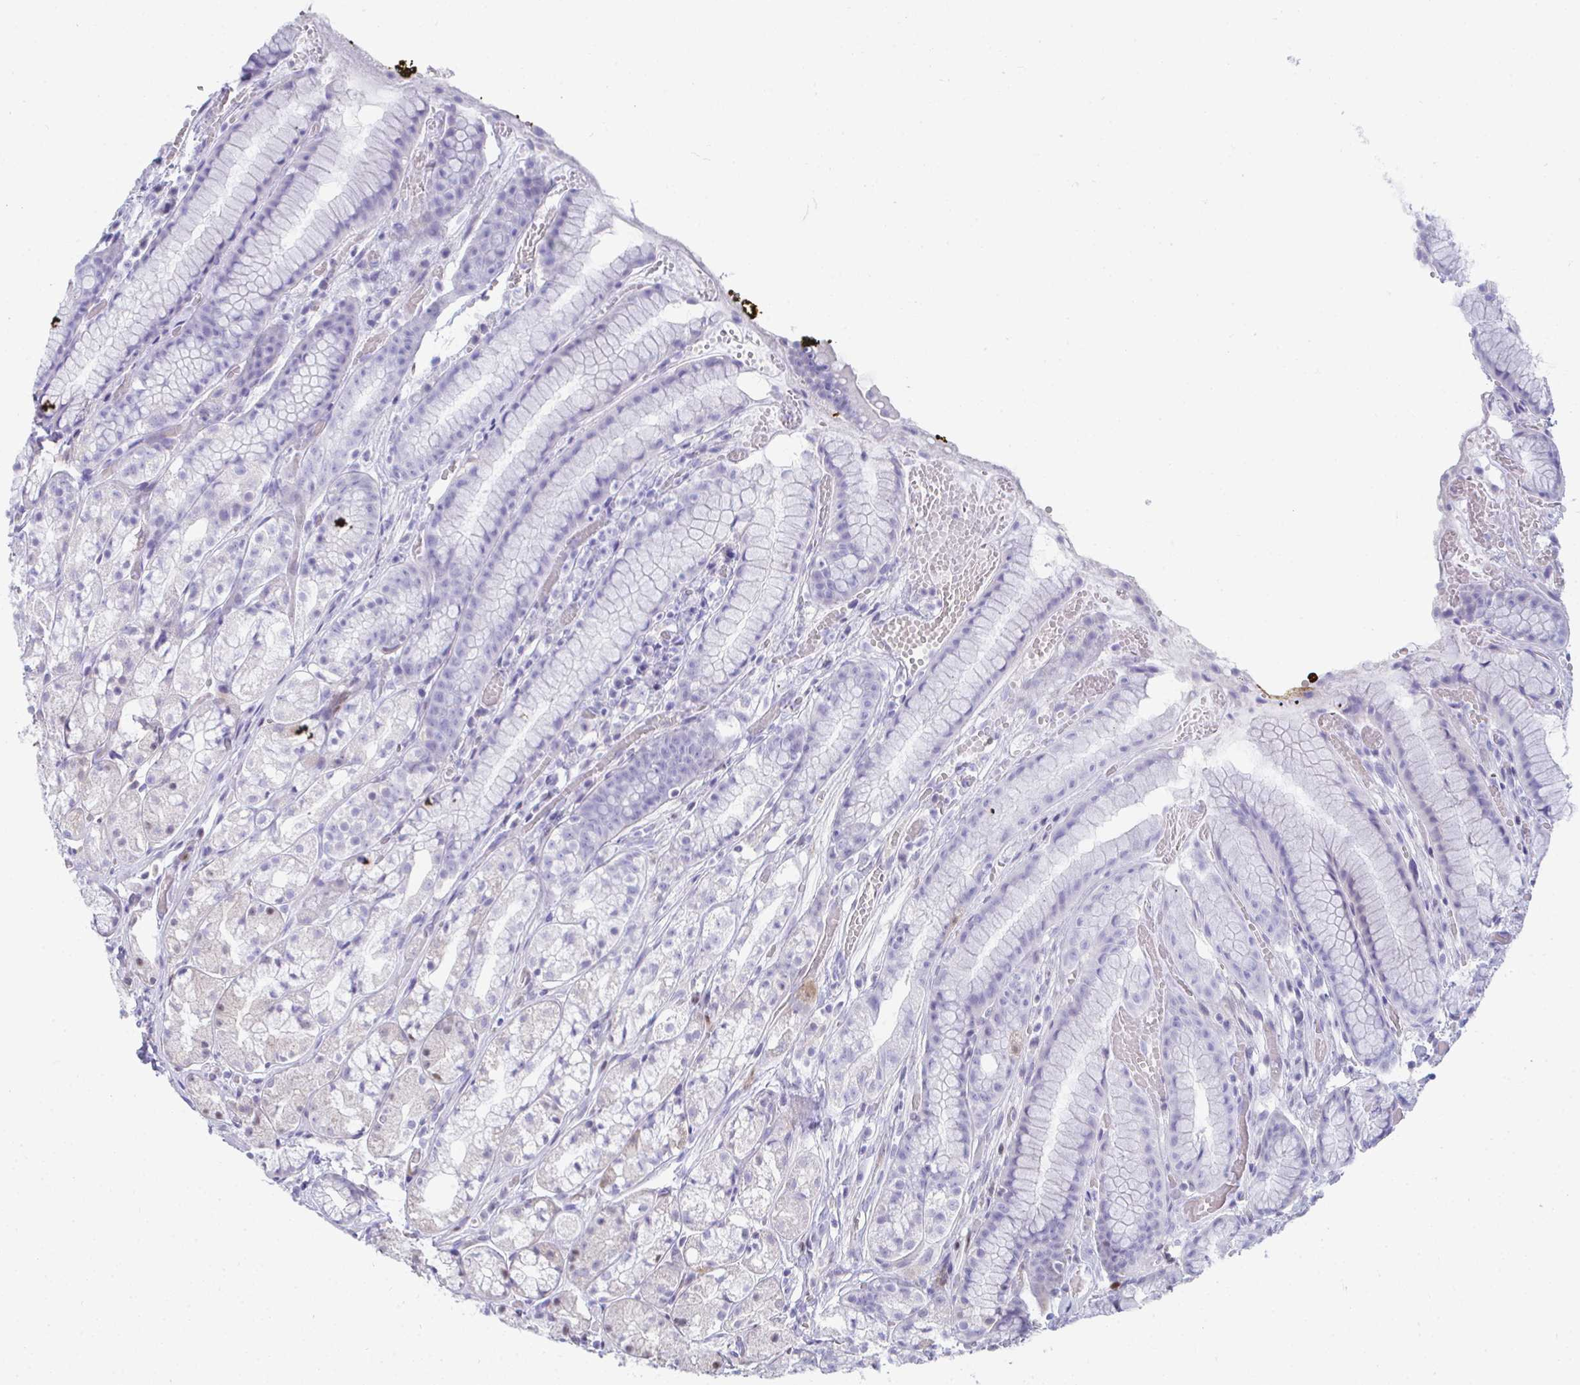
{"staining": {"intensity": "negative", "quantity": "none", "location": "none"}, "tissue": "stomach", "cell_type": "Glandular cells", "image_type": "normal", "snomed": [{"axis": "morphology", "description": "Normal tissue, NOS"}, {"axis": "topography", "description": "Smooth muscle"}, {"axis": "topography", "description": "Stomach"}], "caption": "Human stomach stained for a protein using immunohistochemistry (IHC) shows no positivity in glandular cells.", "gene": "TTC30A", "patient": {"sex": "male", "age": 70}}